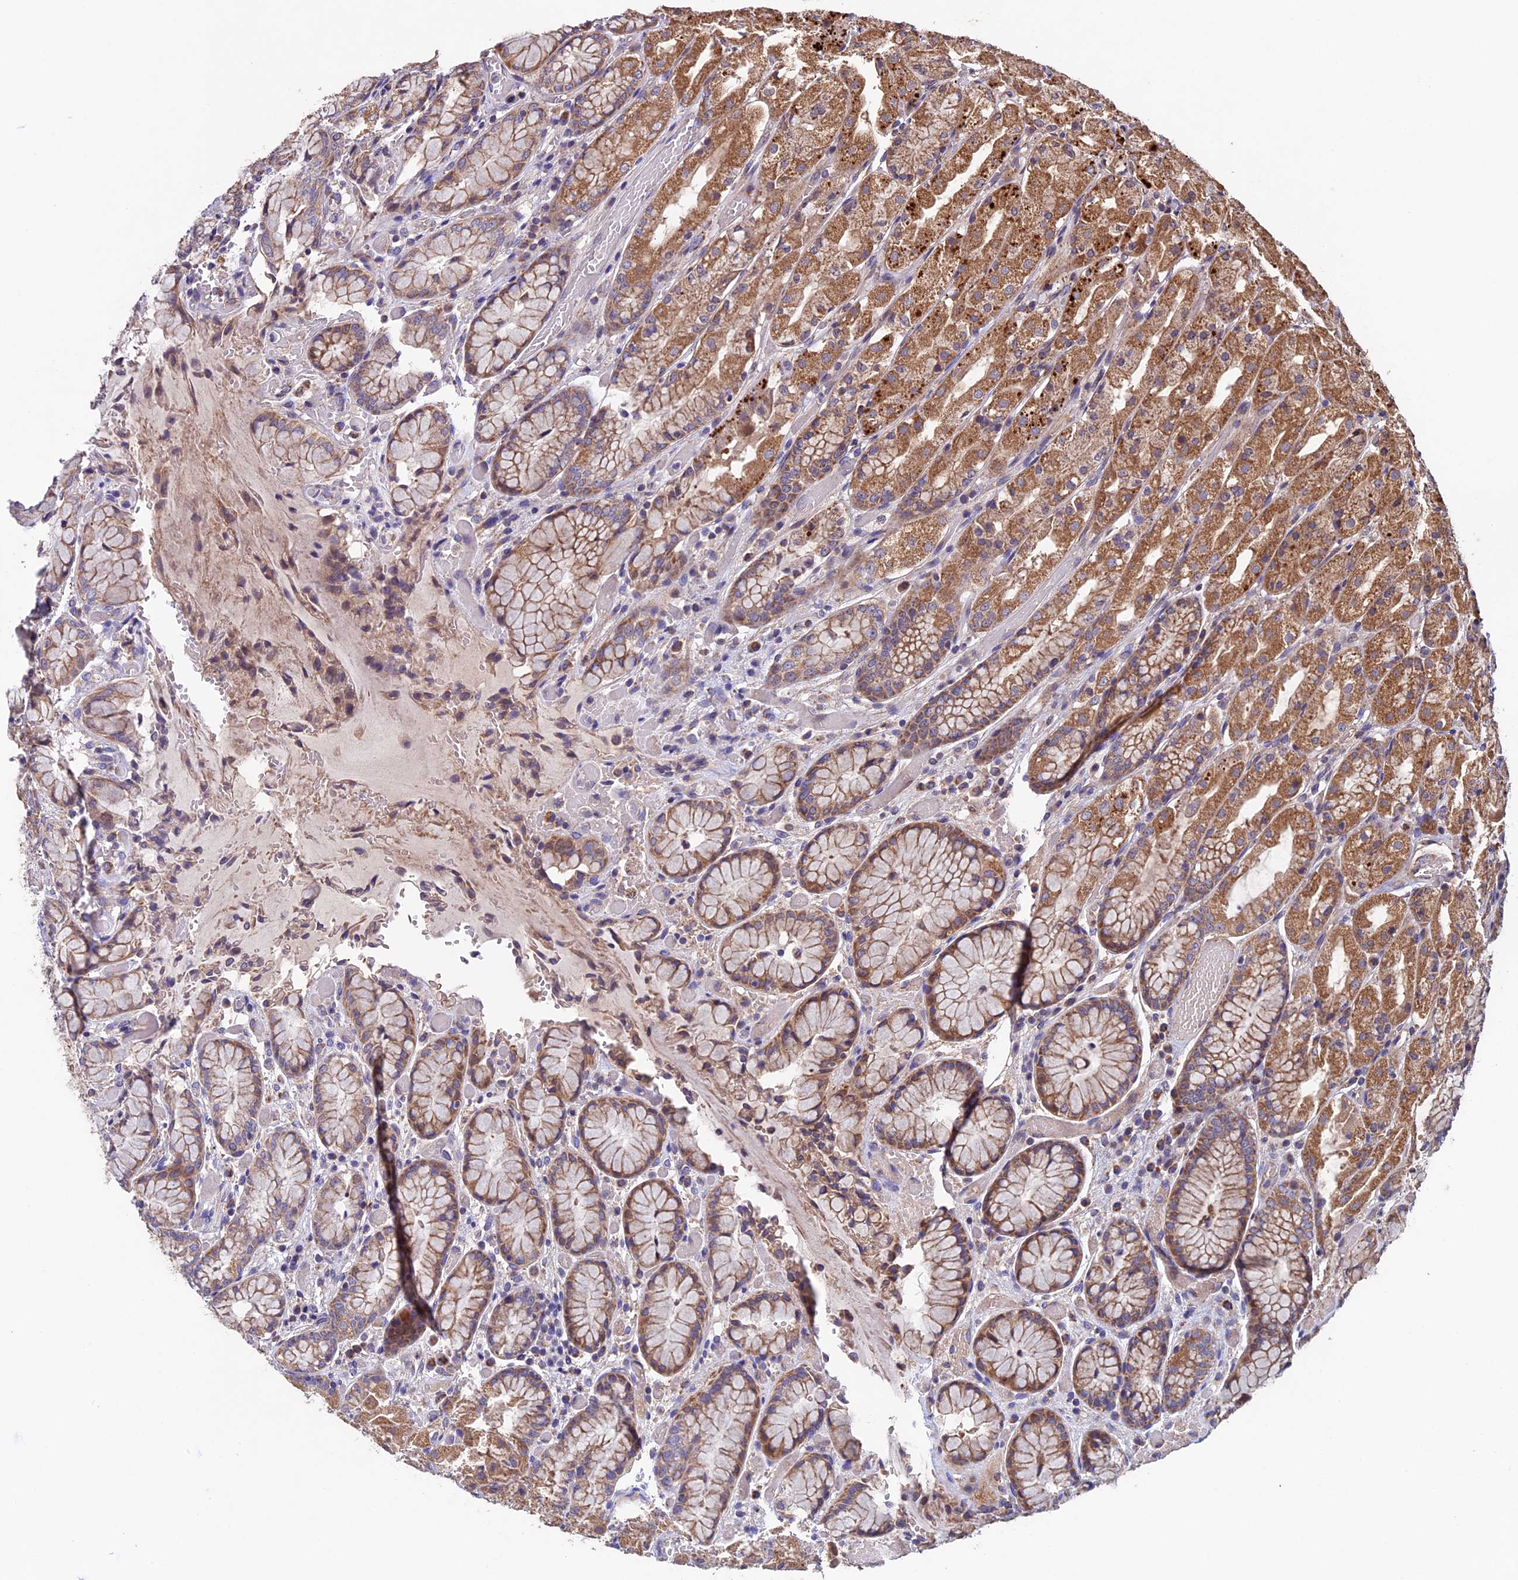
{"staining": {"intensity": "strong", "quantity": "25%-75%", "location": "cytoplasmic/membranous"}, "tissue": "stomach", "cell_type": "Glandular cells", "image_type": "normal", "snomed": [{"axis": "morphology", "description": "Normal tissue, NOS"}, {"axis": "topography", "description": "Stomach, upper"}], "caption": "Benign stomach shows strong cytoplasmic/membranous staining in approximately 25%-75% of glandular cells (DAB IHC with brightfield microscopy, high magnification)..", "gene": "RNF17", "patient": {"sex": "male", "age": 72}}